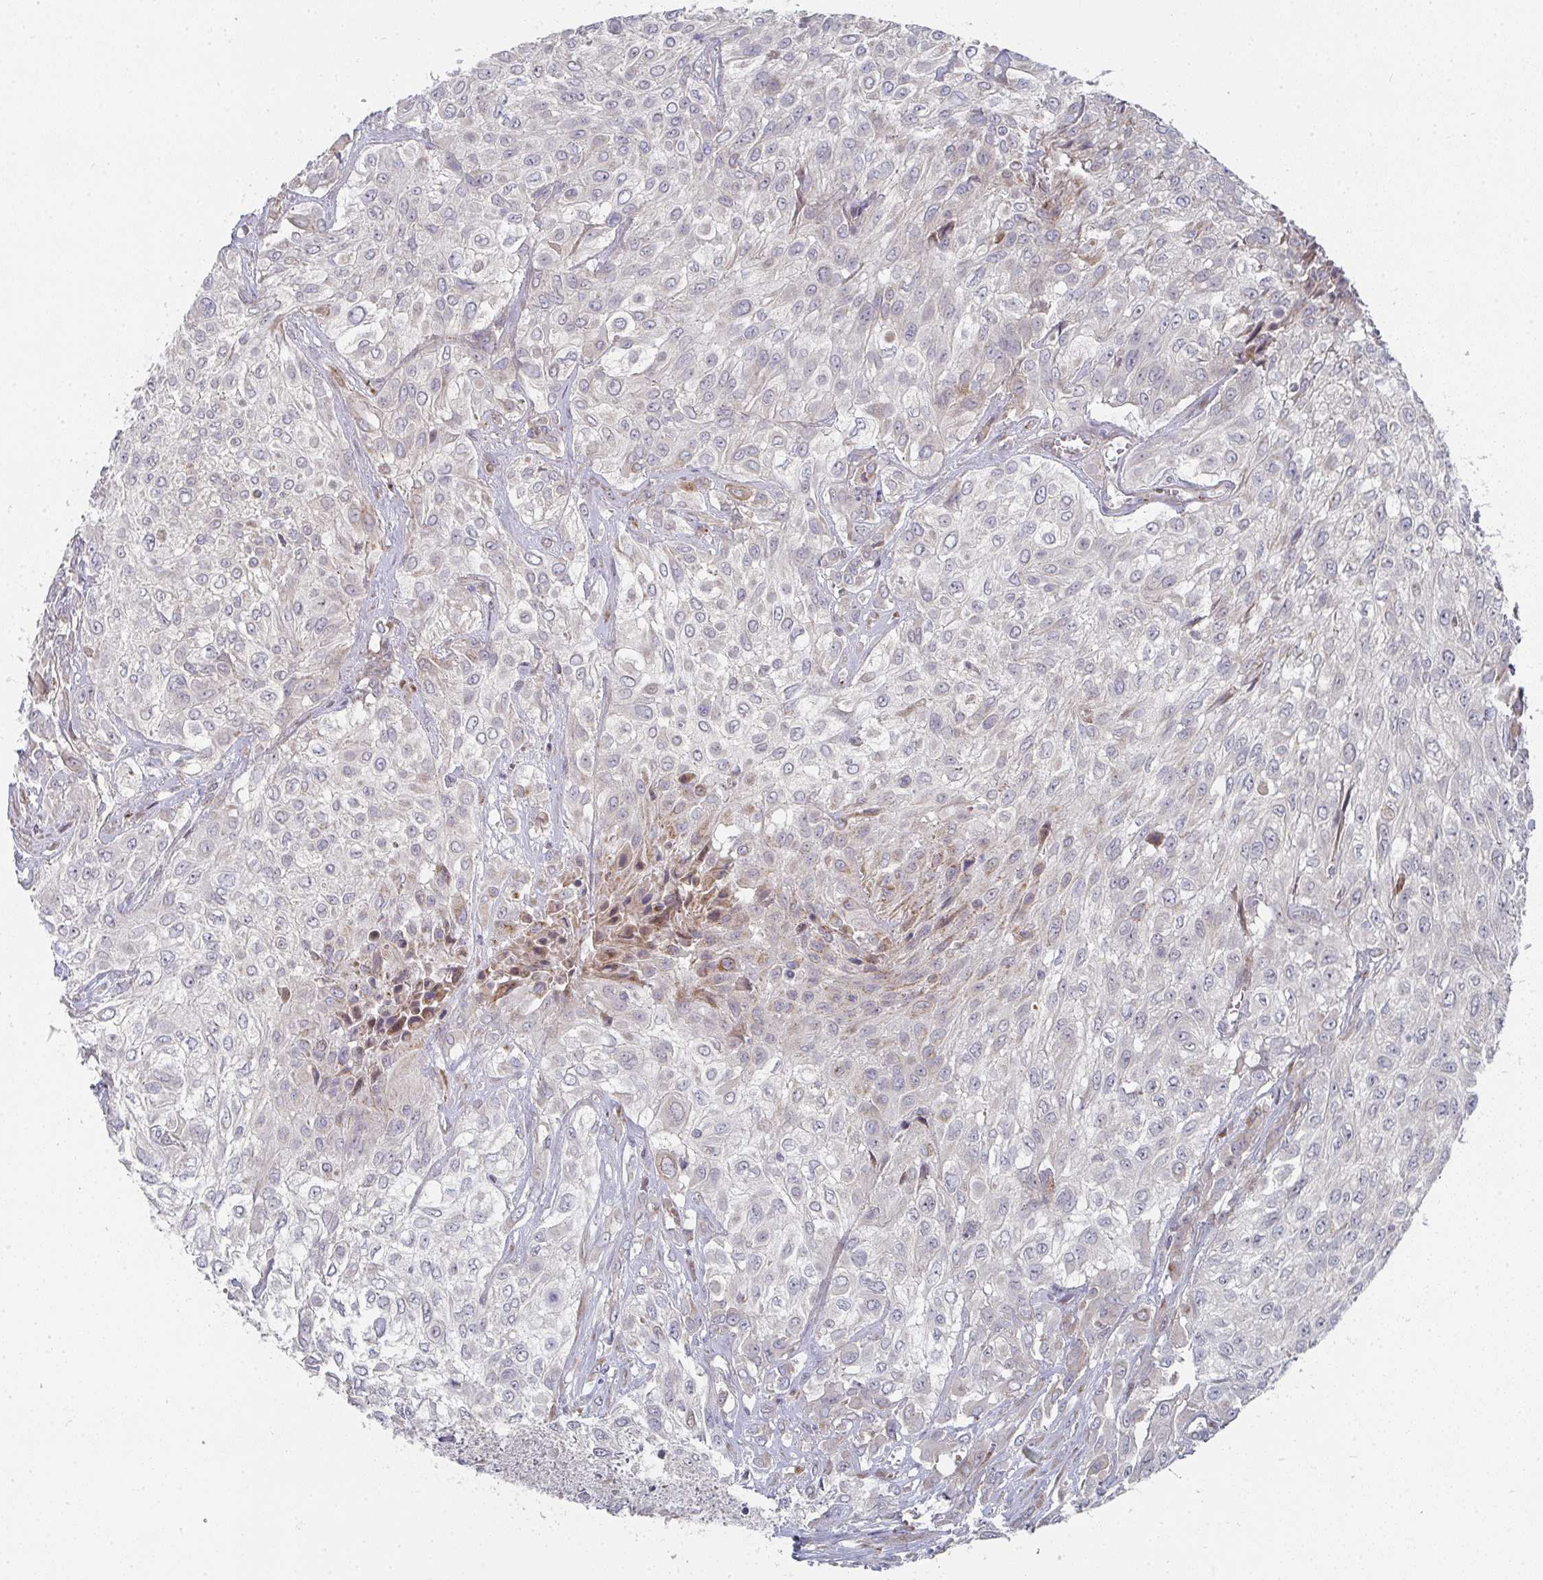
{"staining": {"intensity": "weak", "quantity": "<25%", "location": "nuclear"}, "tissue": "urothelial cancer", "cell_type": "Tumor cells", "image_type": "cancer", "snomed": [{"axis": "morphology", "description": "Urothelial carcinoma, High grade"}, {"axis": "topography", "description": "Urinary bladder"}], "caption": "An image of urothelial cancer stained for a protein demonstrates no brown staining in tumor cells.", "gene": "RHEBL1", "patient": {"sex": "male", "age": 57}}